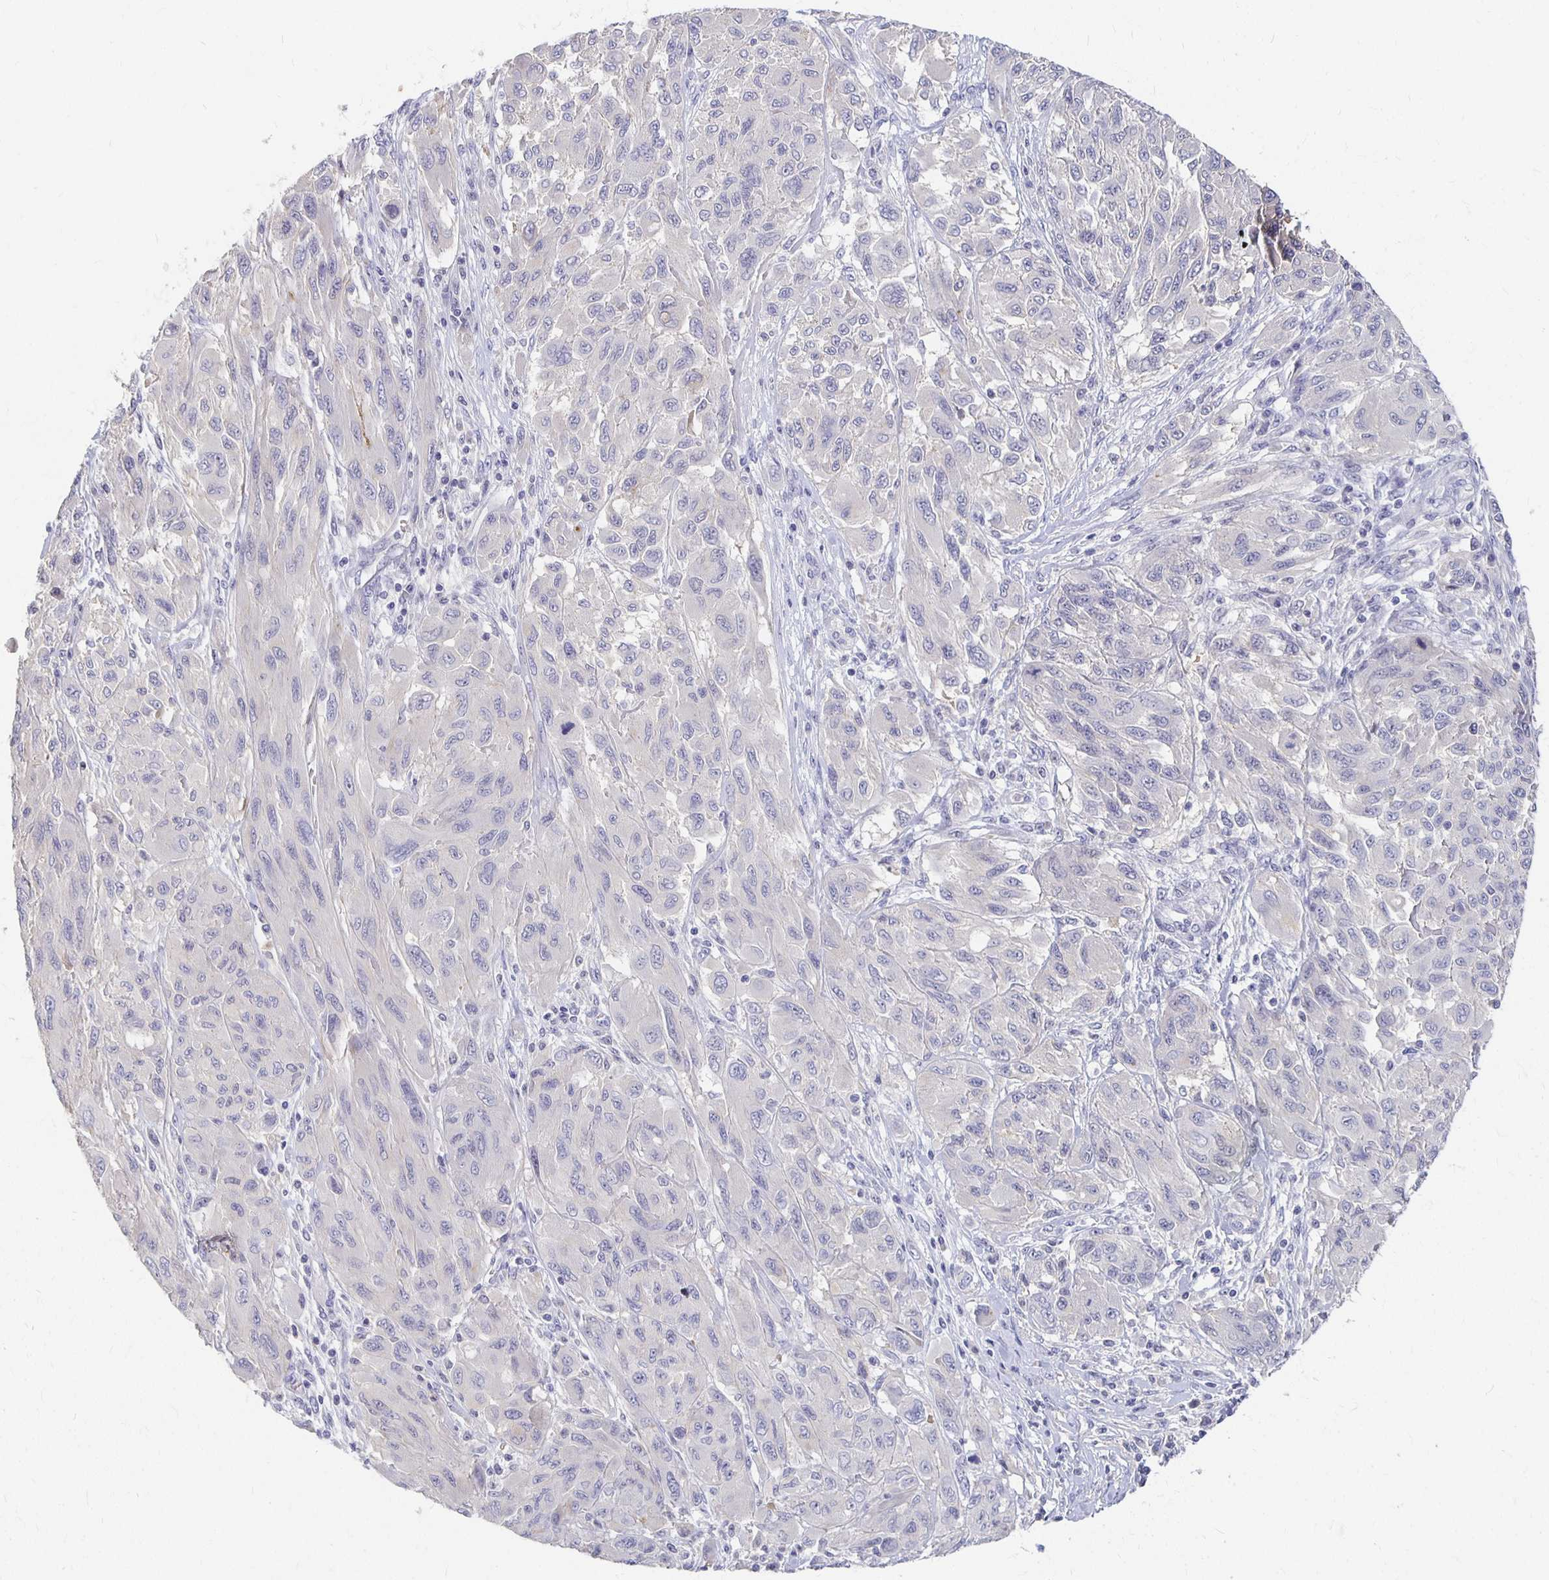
{"staining": {"intensity": "negative", "quantity": "none", "location": "none"}, "tissue": "melanoma", "cell_type": "Tumor cells", "image_type": "cancer", "snomed": [{"axis": "morphology", "description": "Malignant melanoma, NOS"}, {"axis": "topography", "description": "Skin"}], "caption": "Tumor cells are negative for brown protein staining in malignant melanoma.", "gene": "FKRP", "patient": {"sex": "female", "age": 91}}